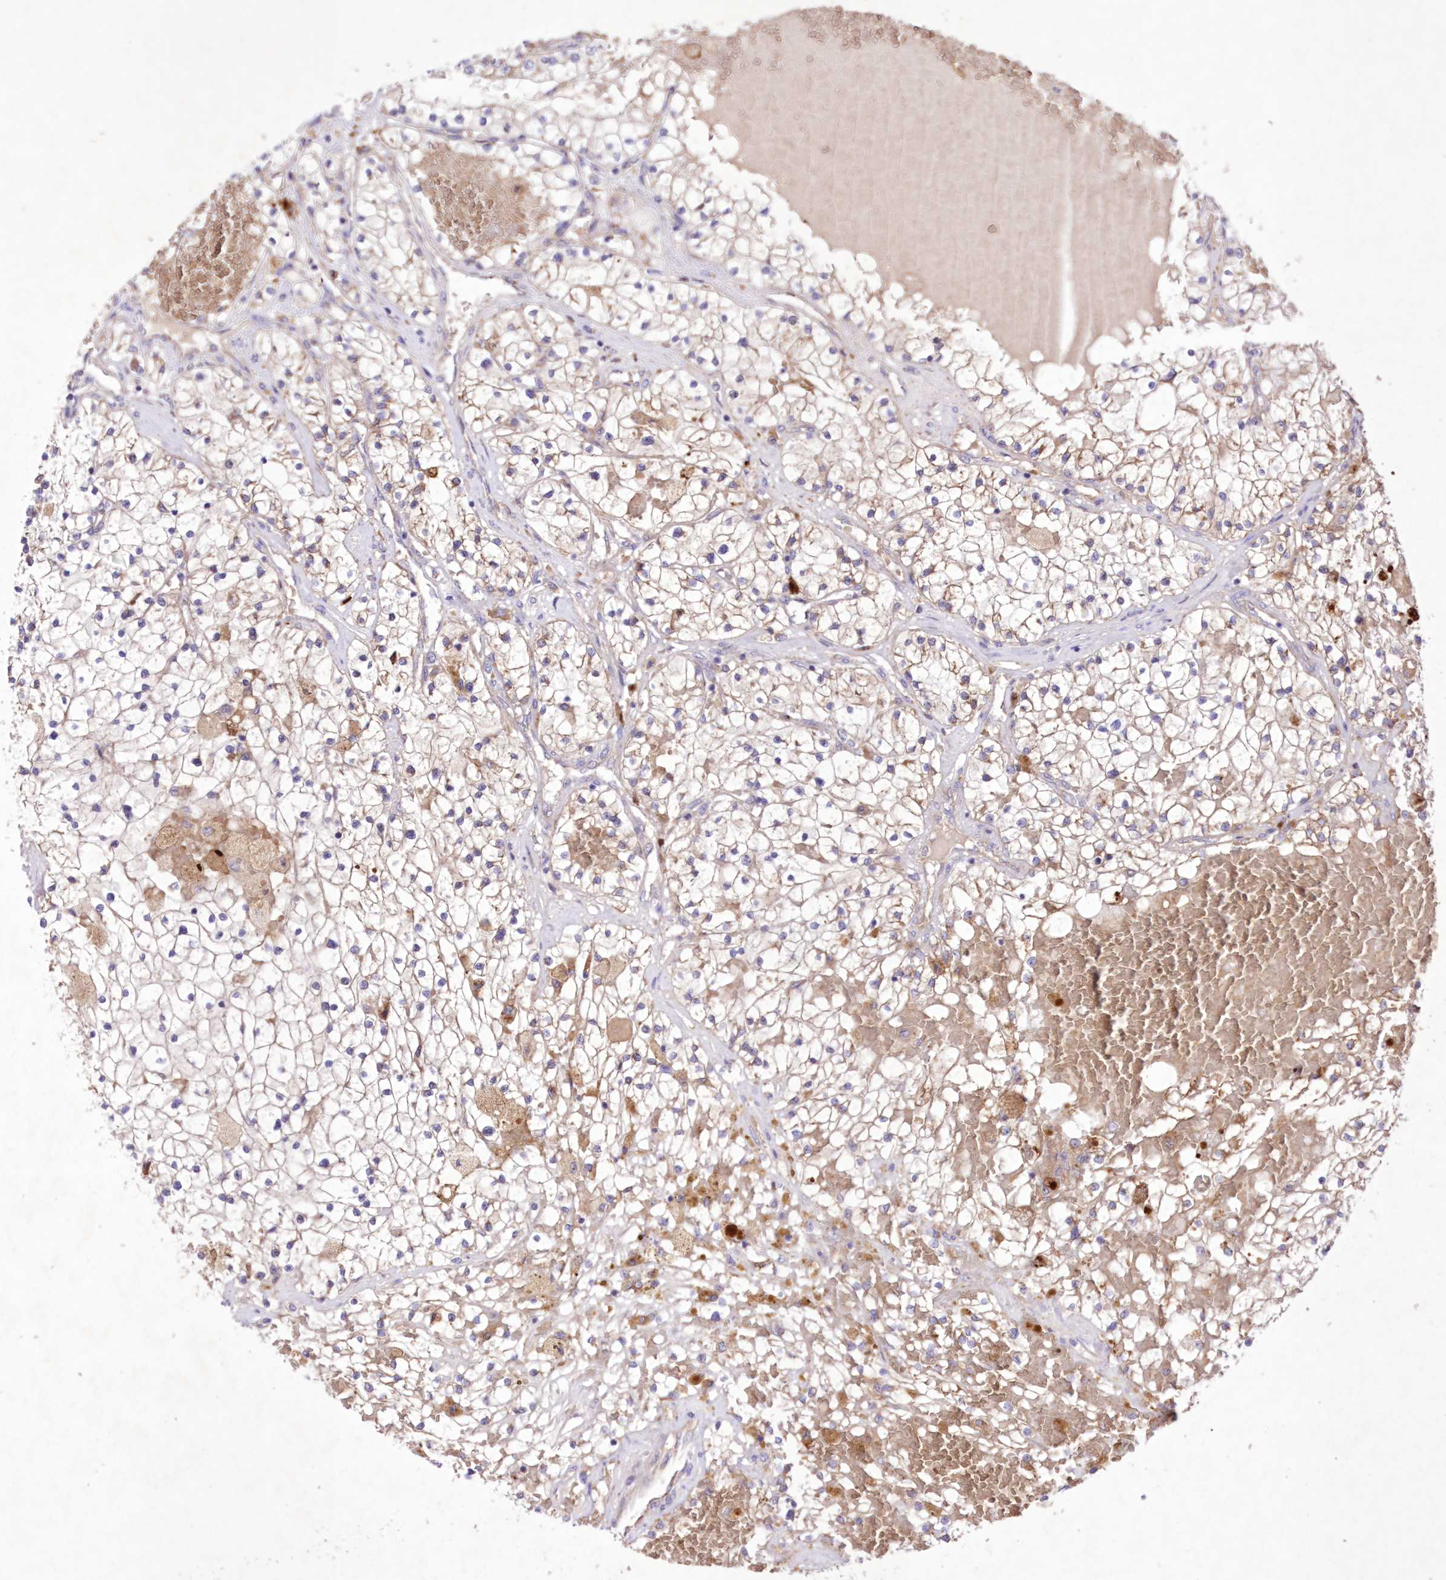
{"staining": {"intensity": "weak", "quantity": "25%-75%", "location": "cytoplasmic/membranous"}, "tissue": "renal cancer", "cell_type": "Tumor cells", "image_type": "cancer", "snomed": [{"axis": "morphology", "description": "Normal tissue, NOS"}, {"axis": "morphology", "description": "Adenocarcinoma, NOS"}, {"axis": "topography", "description": "Kidney"}], "caption": "A micrograph showing weak cytoplasmic/membranous staining in about 25%-75% of tumor cells in adenocarcinoma (renal), as visualized by brown immunohistochemical staining.", "gene": "FCHO2", "patient": {"sex": "male", "age": 68}}